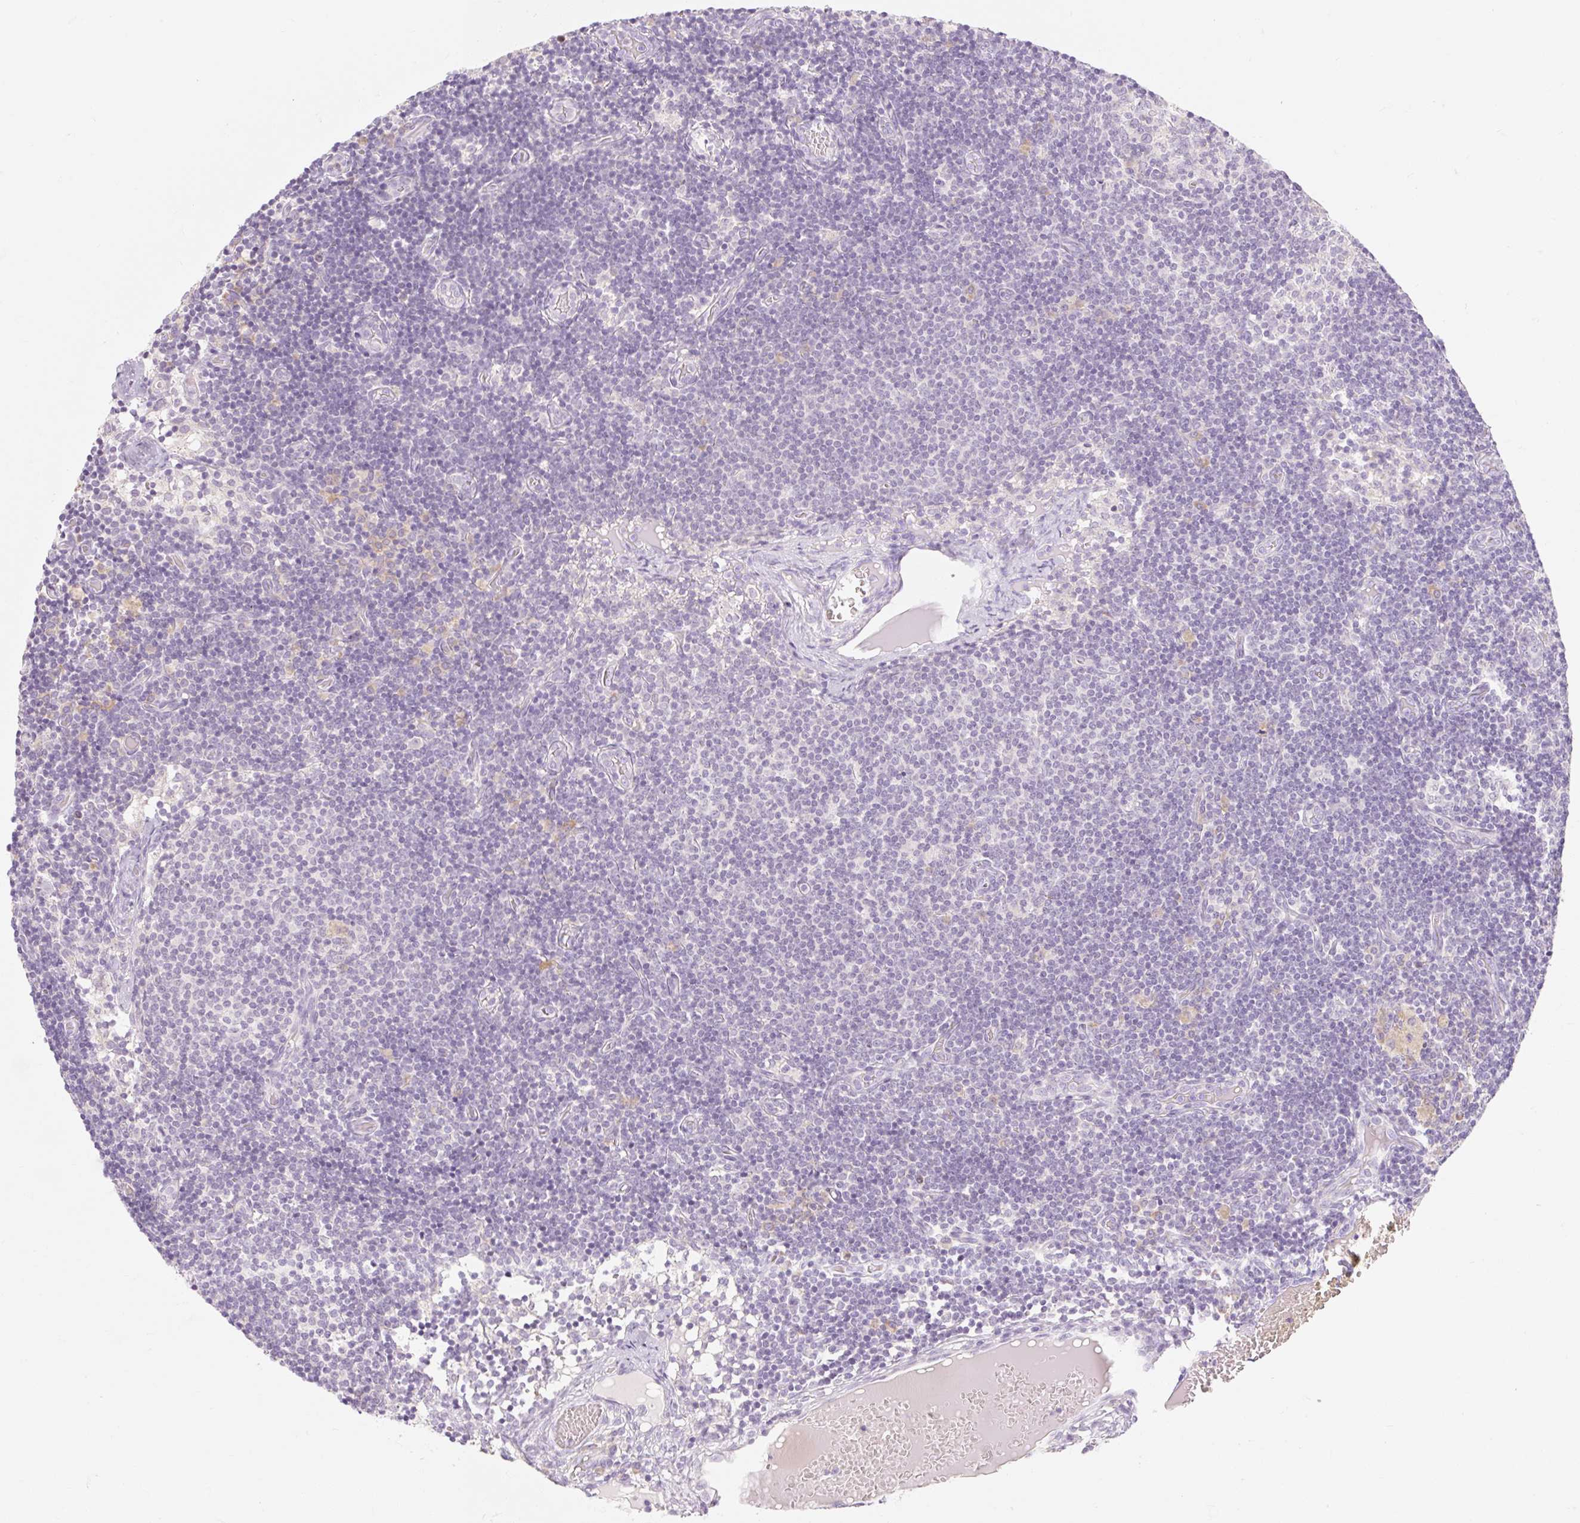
{"staining": {"intensity": "weak", "quantity": "<25%", "location": "cytoplasmic/membranous"}, "tissue": "lymph node", "cell_type": "Germinal center cells", "image_type": "normal", "snomed": [{"axis": "morphology", "description": "Normal tissue, NOS"}, {"axis": "topography", "description": "Lymph node"}], "caption": "DAB immunohistochemical staining of normal human lymph node demonstrates no significant positivity in germinal center cells. (DAB (3,3'-diaminobenzidine) immunohistochemistry (IHC), high magnification).", "gene": "MYO1D", "patient": {"sex": "female", "age": 31}}